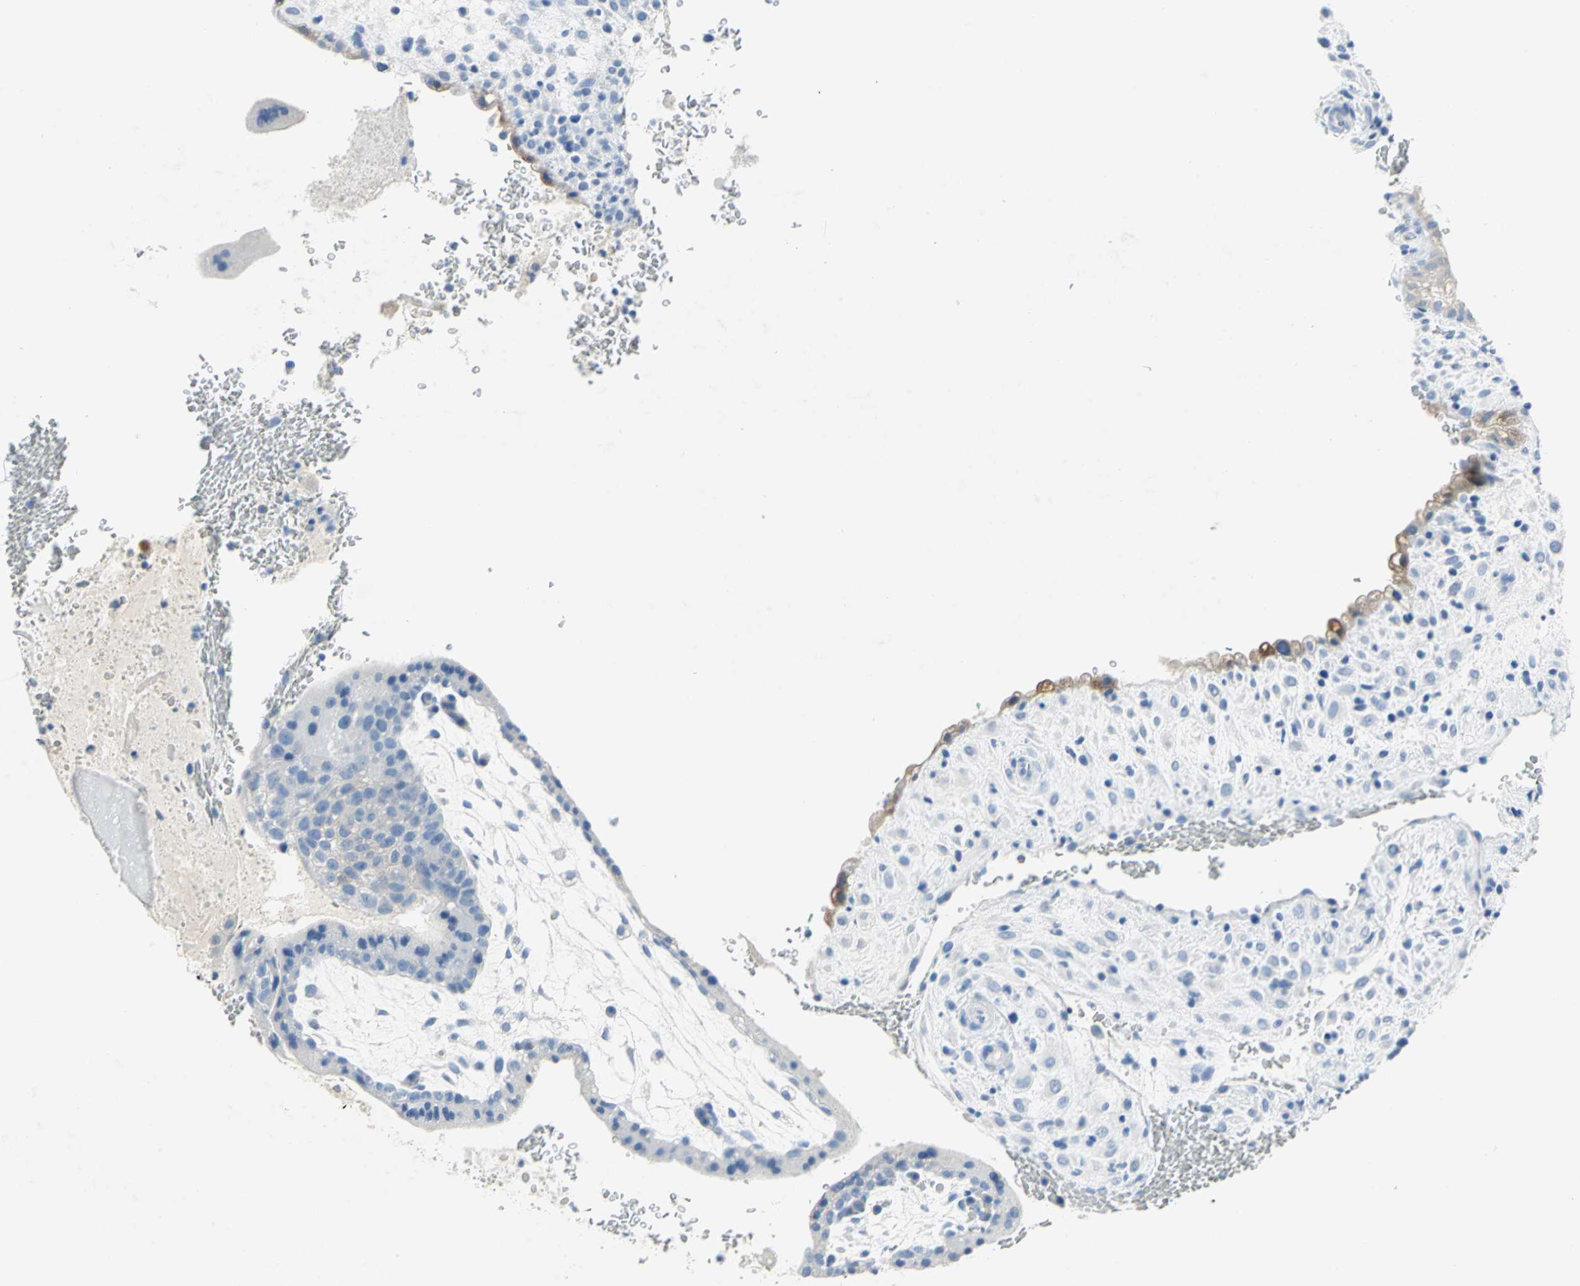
{"staining": {"intensity": "negative", "quantity": "none", "location": "none"}, "tissue": "placenta", "cell_type": "Decidual cells", "image_type": "normal", "snomed": [{"axis": "morphology", "description": "Normal tissue, NOS"}, {"axis": "topography", "description": "Placenta"}], "caption": "Immunohistochemistry (IHC) micrograph of normal placenta stained for a protein (brown), which displays no staining in decidual cells.", "gene": "SFN", "patient": {"sex": "female", "age": 35}}